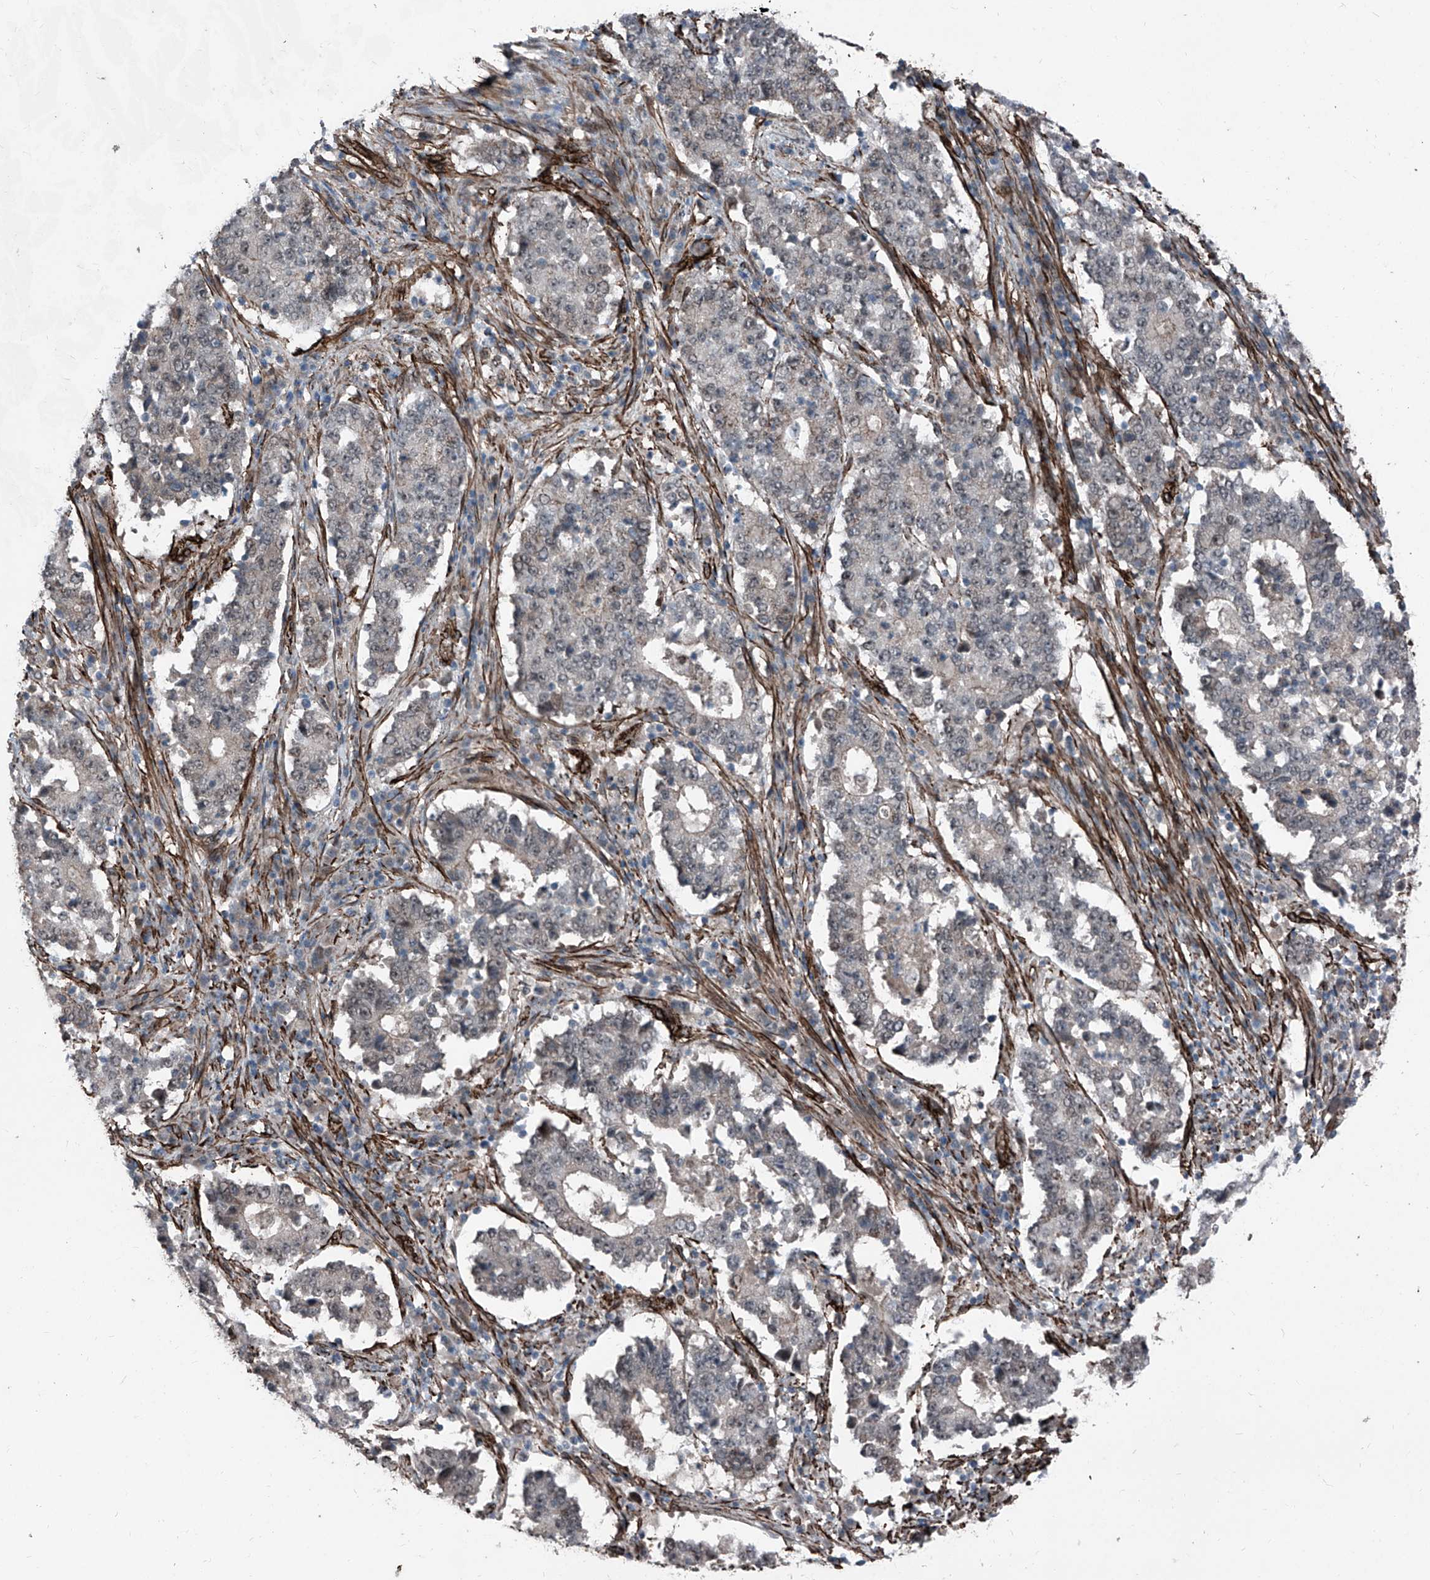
{"staining": {"intensity": "weak", "quantity": "<25%", "location": "cytoplasmic/membranous,nuclear"}, "tissue": "stomach cancer", "cell_type": "Tumor cells", "image_type": "cancer", "snomed": [{"axis": "morphology", "description": "Adenocarcinoma, NOS"}, {"axis": "topography", "description": "Stomach"}], "caption": "A histopathology image of human stomach cancer (adenocarcinoma) is negative for staining in tumor cells.", "gene": "COA7", "patient": {"sex": "male", "age": 59}}